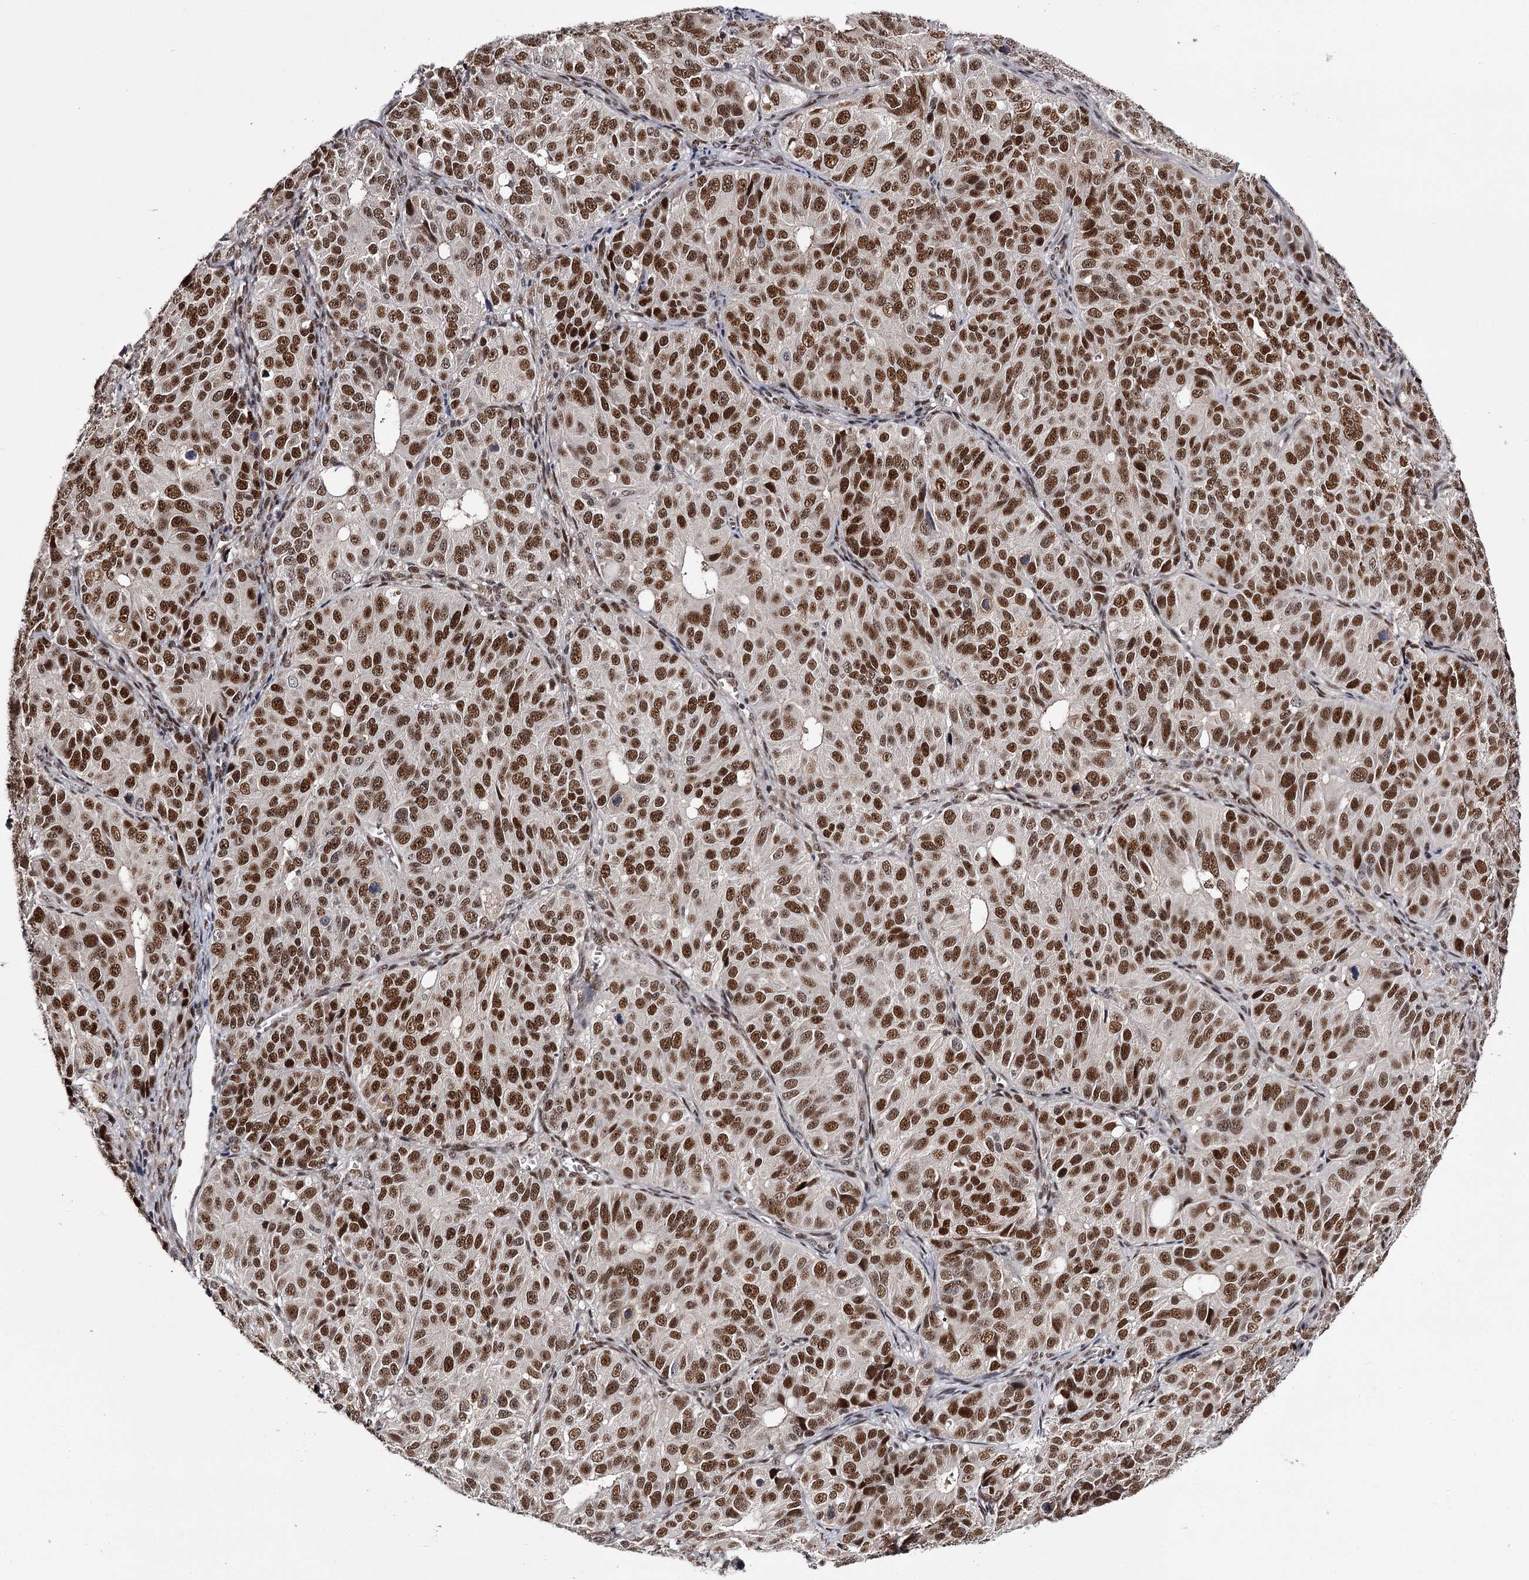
{"staining": {"intensity": "strong", "quantity": ">75%", "location": "nuclear"}, "tissue": "ovarian cancer", "cell_type": "Tumor cells", "image_type": "cancer", "snomed": [{"axis": "morphology", "description": "Carcinoma, endometroid"}, {"axis": "topography", "description": "Ovary"}], "caption": "Strong nuclear positivity for a protein is identified in about >75% of tumor cells of ovarian endometroid carcinoma using immunohistochemistry (IHC).", "gene": "TTC33", "patient": {"sex": "female", "age": 51}}